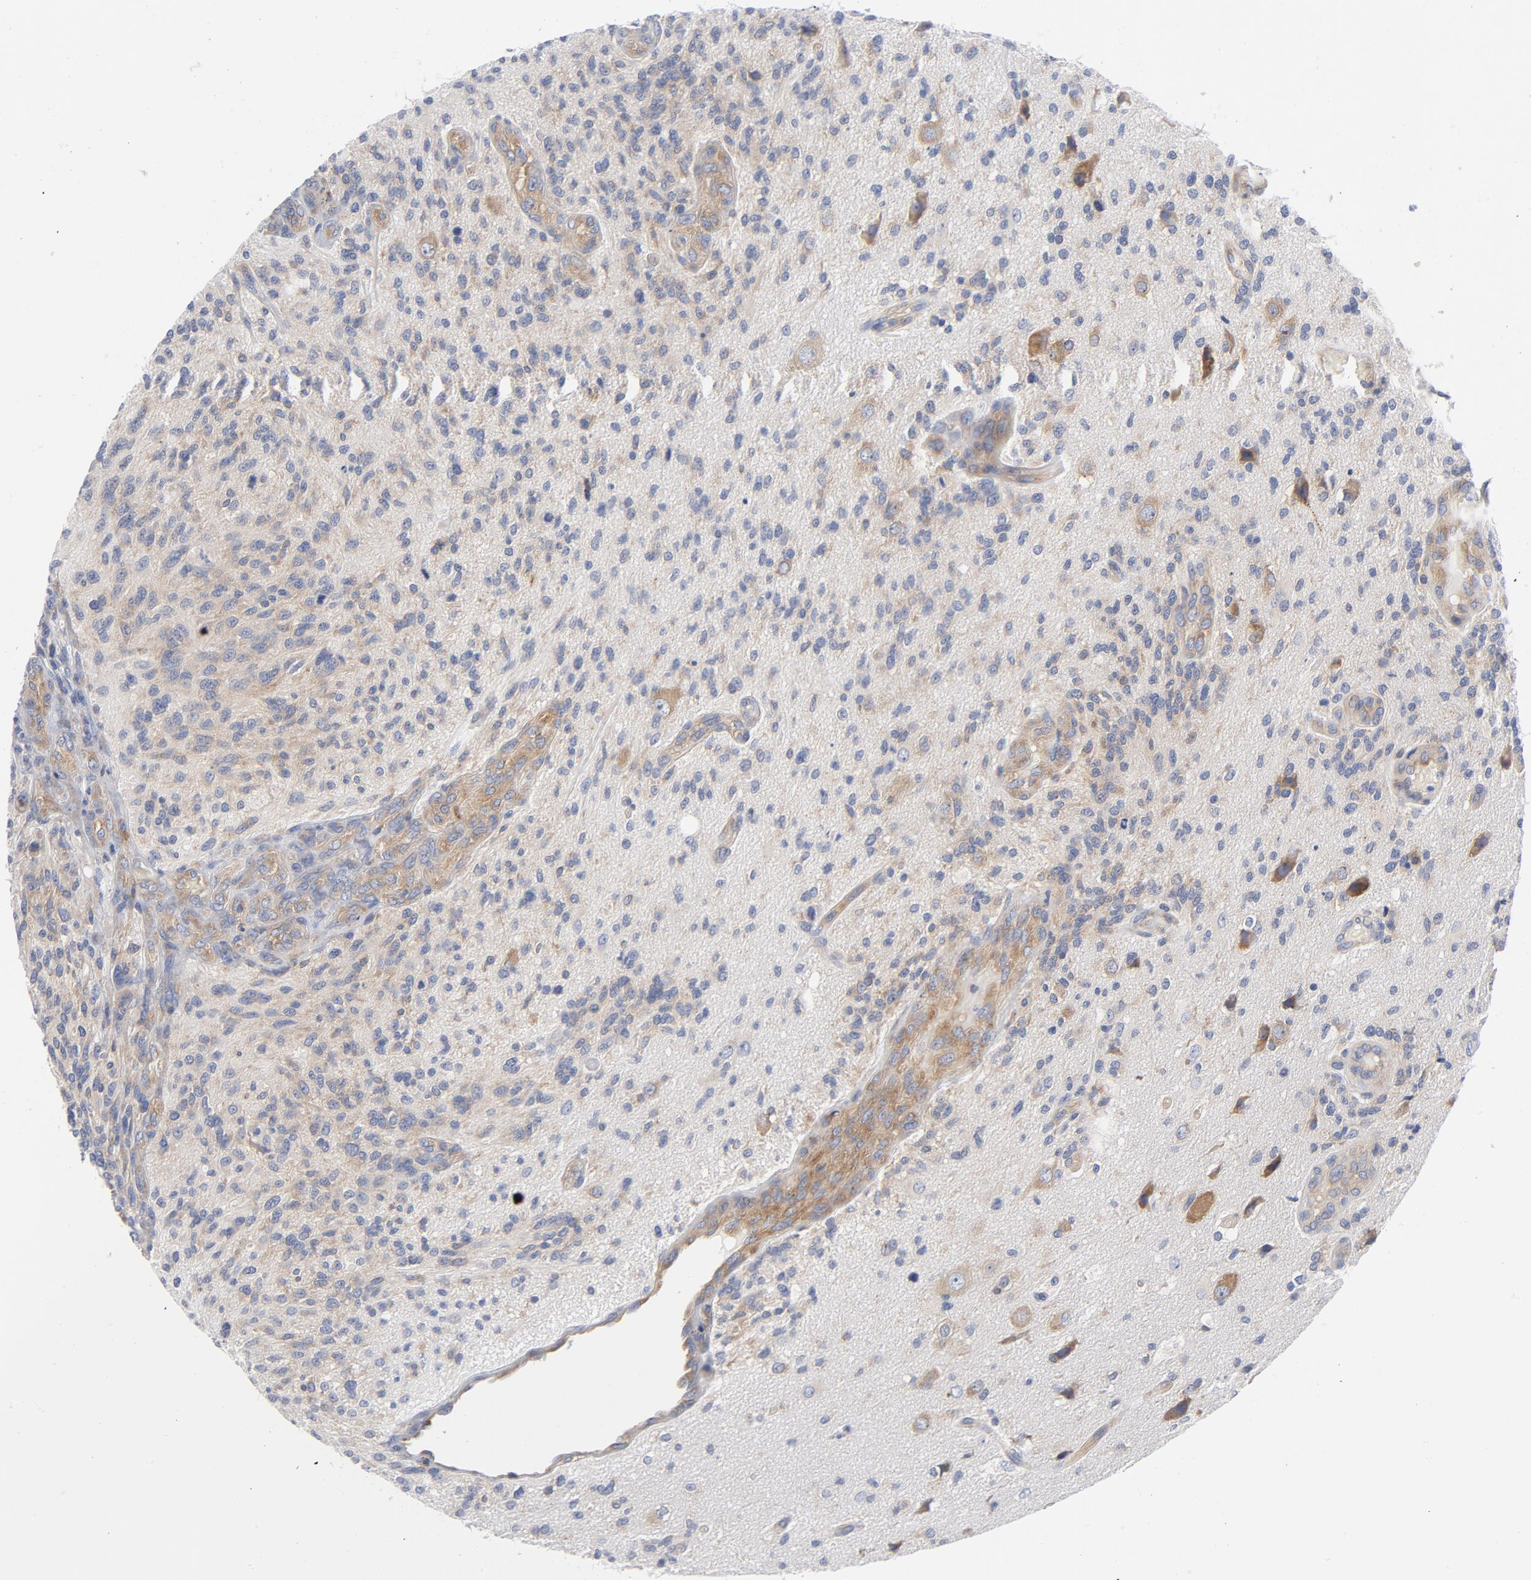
{"staining": {"intensity": "weak", "quantity": "25%-75%", "location": "cytoplasmic/membranous"}, "tissue": "glioma", "cell_type": "Tumor cells", "image_type": "cancer", "snomed": [{"axis": "morphology", "description": "Normal tissue, NOS"}, {"axis": "morphology", "description": "Glioma, malignant, High grade"}, {"axis": "topography", "description": "Cerebral cortex"}], "caption": "Immunohistochemical staining of human high-grade glioma (malignant) displays weak cytoplasmic/membranous protein staining in about 25%-75% of tumor cells. (DAB IHC, brown staining for protein, blue staining for nuclei).", "gene": "CD86", "patient": {"sex": "male", "age": 75}}